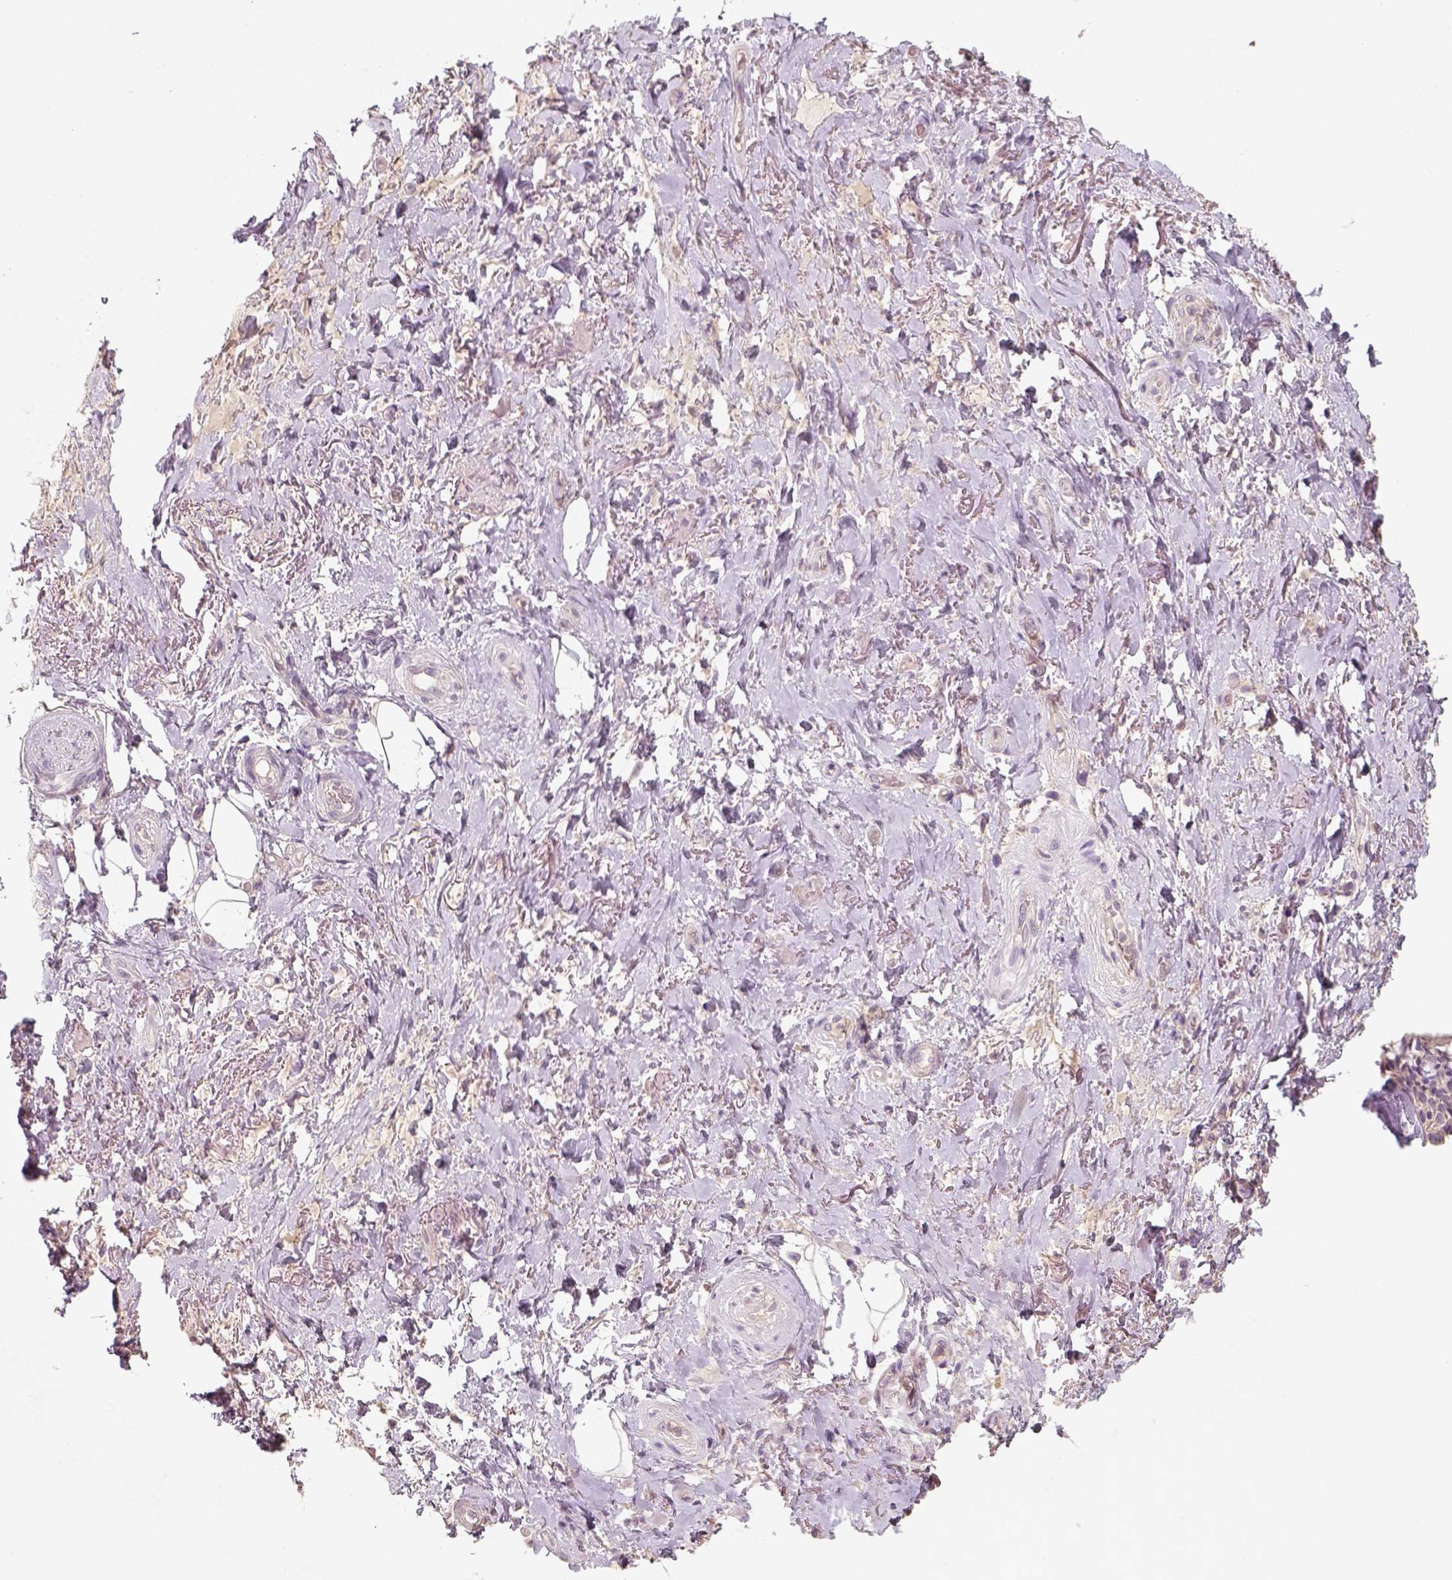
{"staining": {"intensity": "negative", "quantity": "none", "location": "none"}, "tissue": "adipose tissue", "cell_type": "Adipocytes", "image_type": "normal", "snomed": [{"axis": "morphology", "description": "Normal tissue, NOS"}, {"axis": "topography", "description": "Anal"}, {"axis": "topography", "description": "Peripheral nerve tissue"}], "caption": "Human adipose tissue stained for a protein using immunohistochemistry (IHC) displays no positivity in adipocytes.", "gene": "AQP9", "patient": {"sex": "male", "age": 53}}